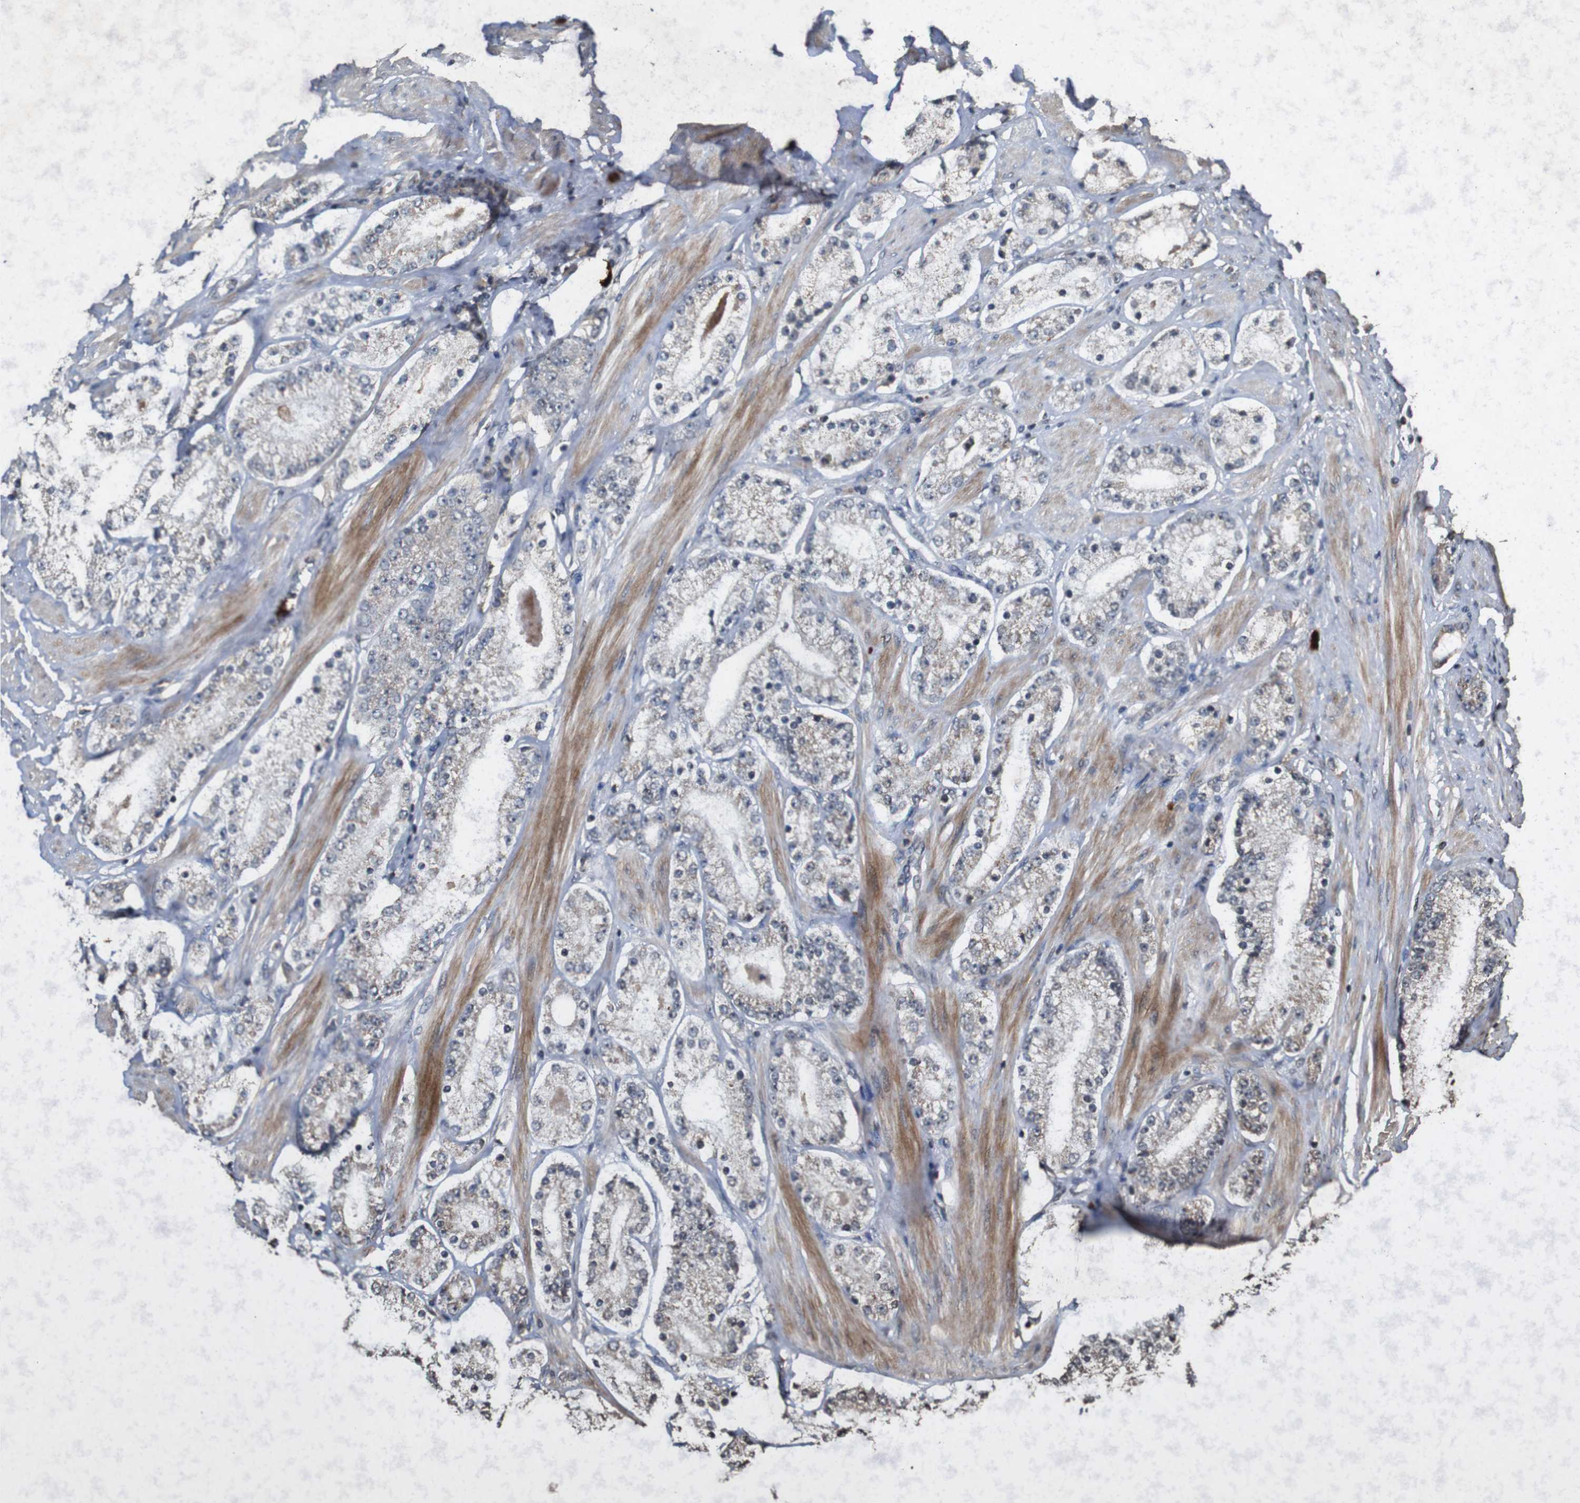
{"staining": {"intensity": "weak", "quantity": "25%-75%", "location": "cytoplasmic/membranous"}, "tissue": "prostate cancer", "cell_type": "Tumor cells", "image_type": "cancer", "snomed": [{"axis": "morphology", "description": "Adenocarcinoma, Low grade"}, {"axis": "topography", "description": "Prostate"}], "caption": "This is a photomicrograph of immunohistochemistry (IHC) staining of prostate cancer (adenocarcinoma (low-grade)), which shows weak positivity in the cytoplasmic/membranous of tumor cells.", "gene": "SORL1", "patient": {"sex": "male", "age": 63}}